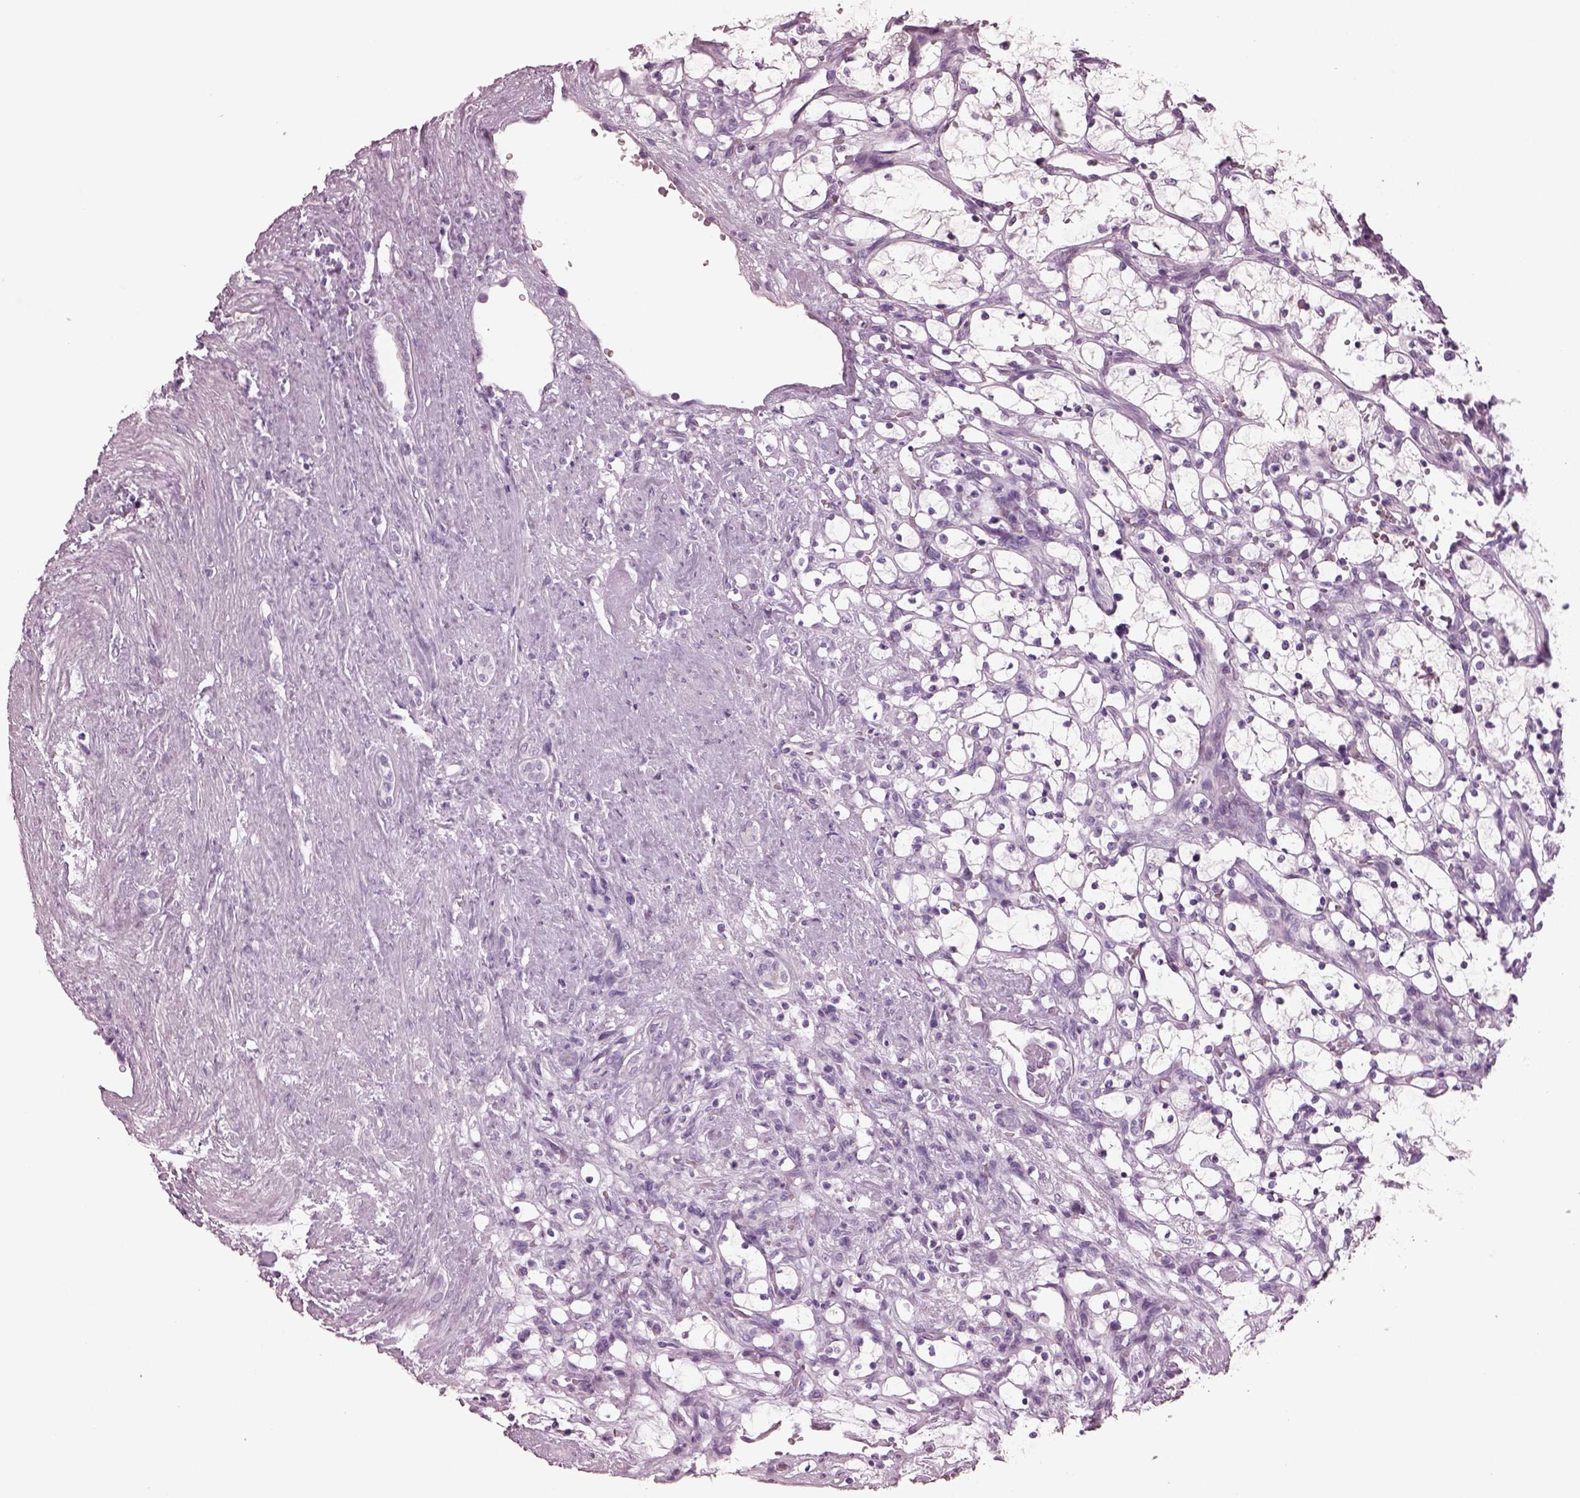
{"staining": {"intensity": "negative", "quantity": "none", "location": "none"}, "tissue": "renal cancer", "cell_type": "Tumor cells", "image_type": "cancer", "snomed": [{"axis": "morphology", "description": "Adenocarcinoma, NOS"}, {"axis": "topography", "description": "Kidney"}], "caption": "Immunohistochemistry (IHC) of renal cancer reveals no positivity in tumor cells.", "gene": "CYLC1", "patient": {"sex": "female", "age": 69}}